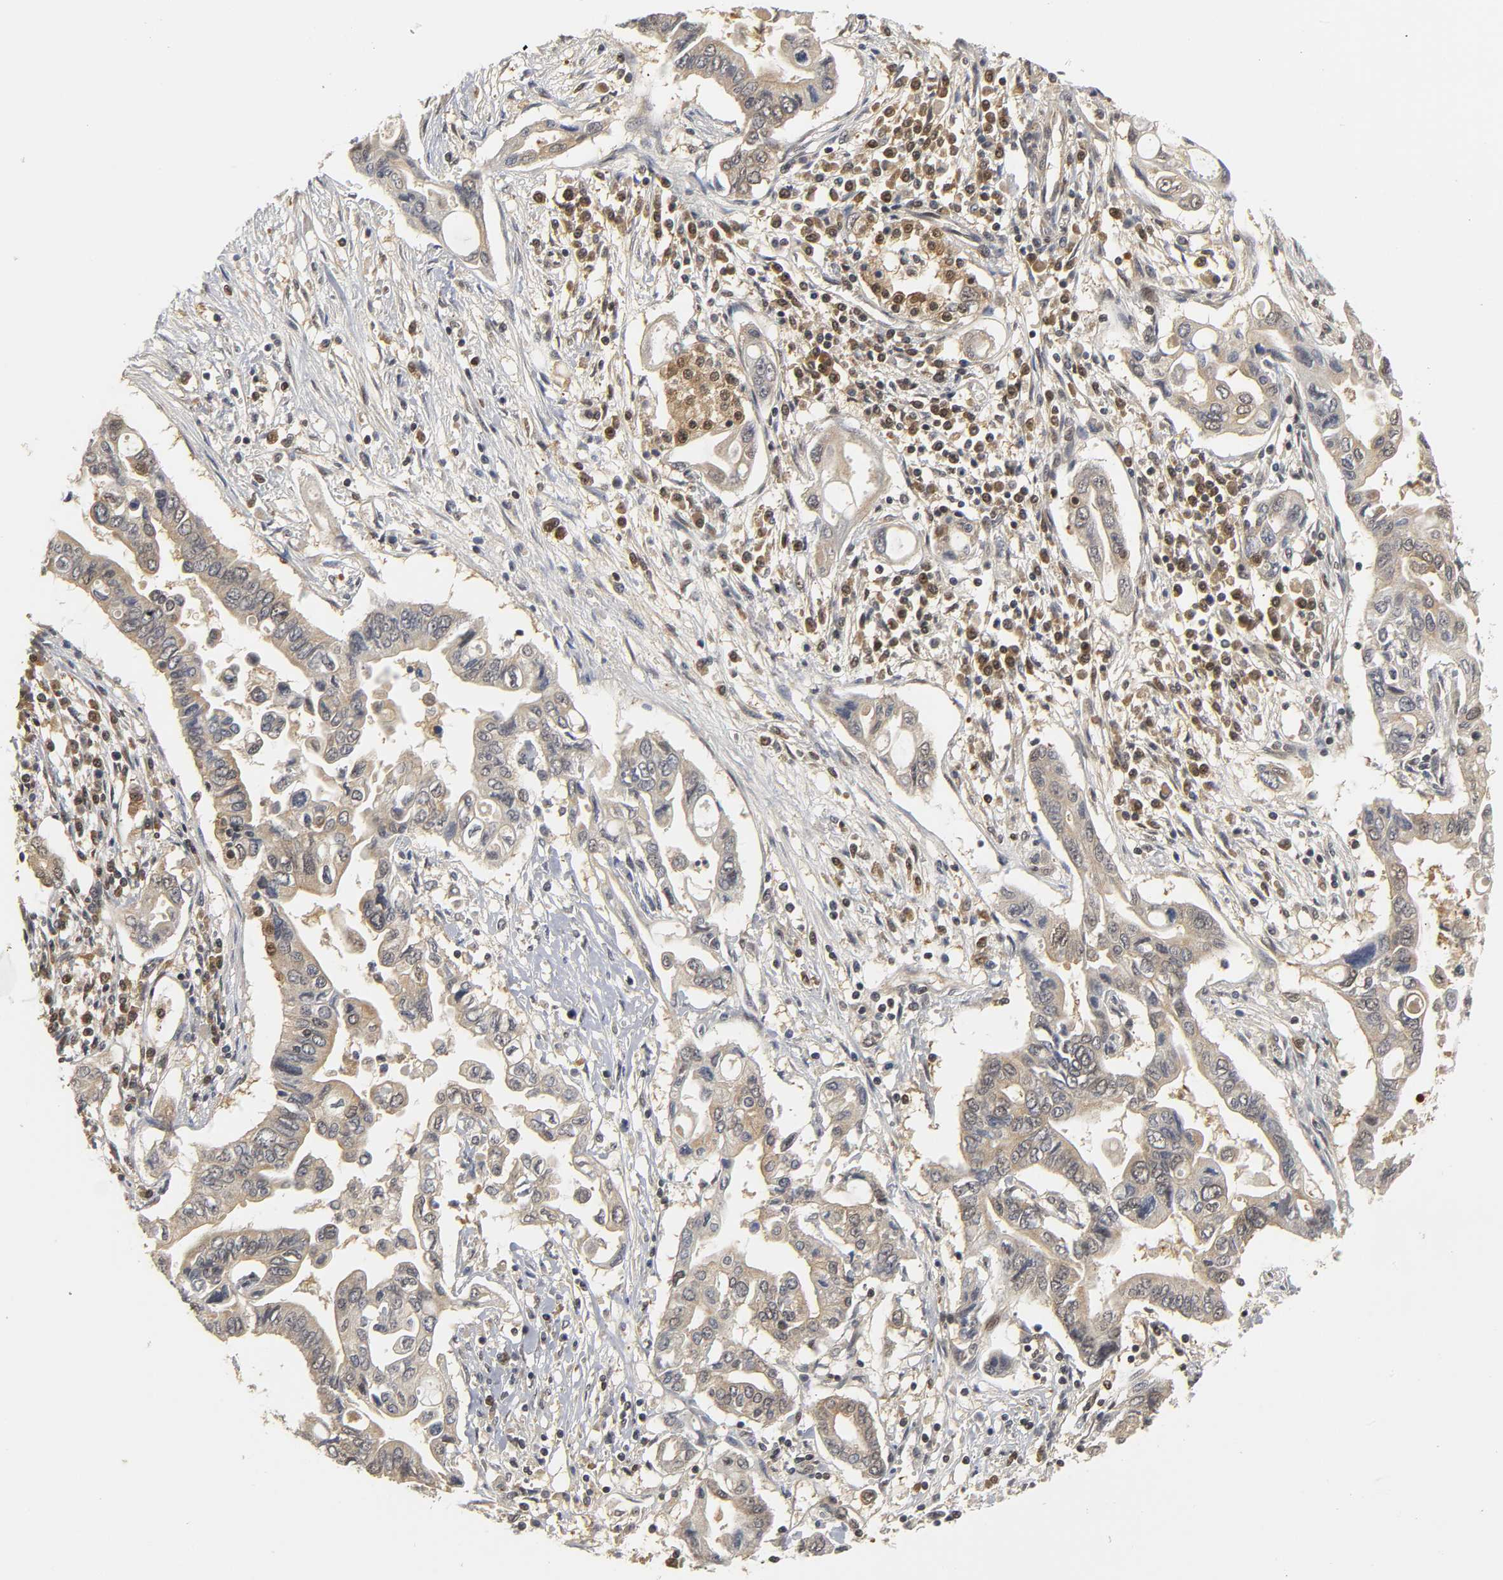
{"staining": {"intensity": "moderate", "quantity": ">75%", "location": "cytoplasmic/membranous"}, "tissue": "pancreatic cancer", "cell_type": "Tumor cells", "image_type": "cancer", "snomed": [{"axis": "morphology", "description": "Adenocarcinoma, NOS"}, {"axis": "topography", "description": "Pancreas"}], "caption": "The micrograph shows a brown stain indicating the presence of a protein in the cytoplasmic/membranous of tumor cells in pancreatic adenocarcinoma.", "gene": "PARK7", "patient": {"sex": "female", "age": 57}}